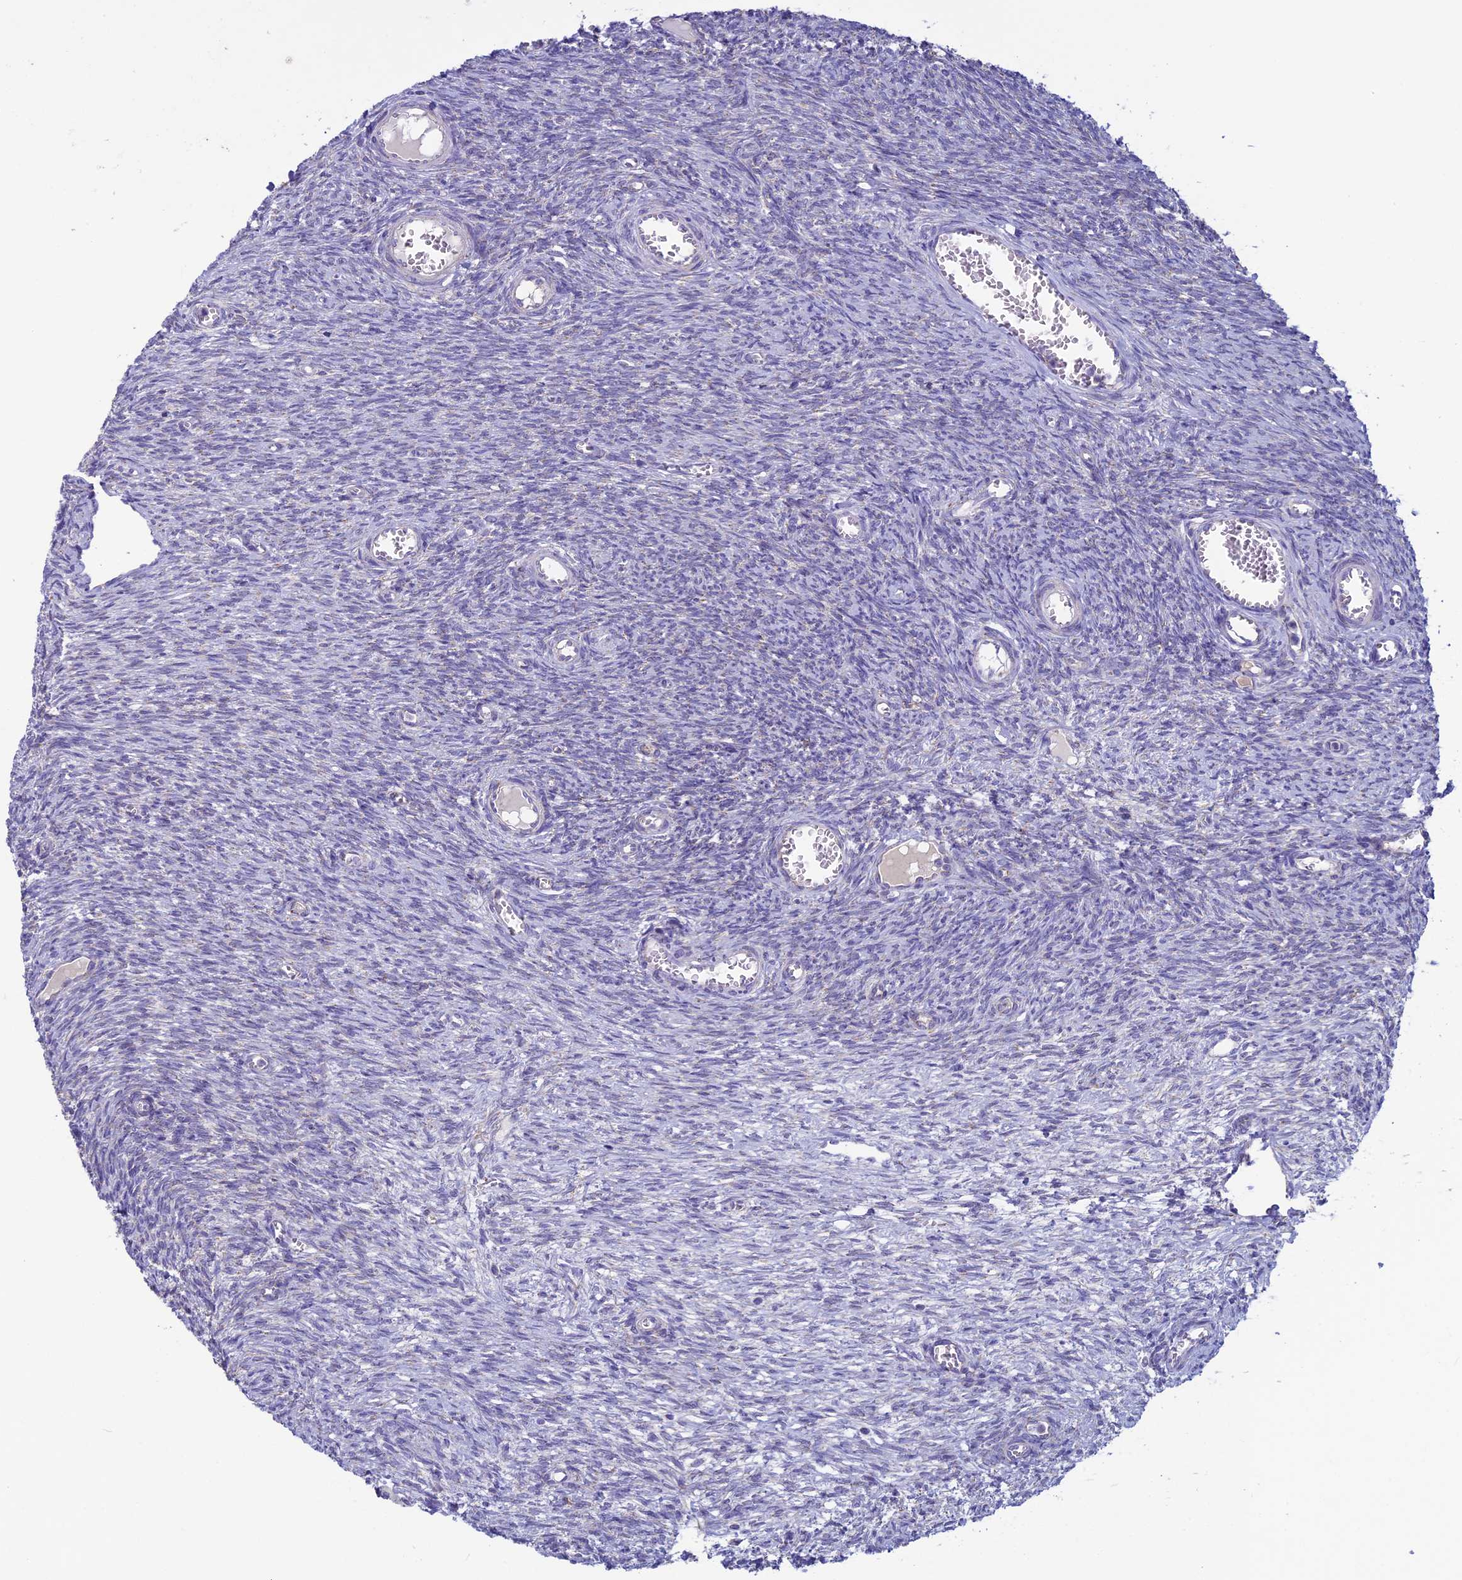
{"staining": {"intensity": "negative", "quantity": "none", "location": "none"}, "tissue": "ovary", "cell_type": "Ovarian stroma cells", "image_type": "normal", "snomed": [{"axis": "morphology", "description": "Normal tissue, NOS"}, {"axis": "topography", "description": "Ovary"}], "caption": "Ovarian stroma cells show no significant expression in normal ovary. (DAB IHC, high magnification).", "gene": "MFSD12", "patient": {"sex": "female", "age": 44}}